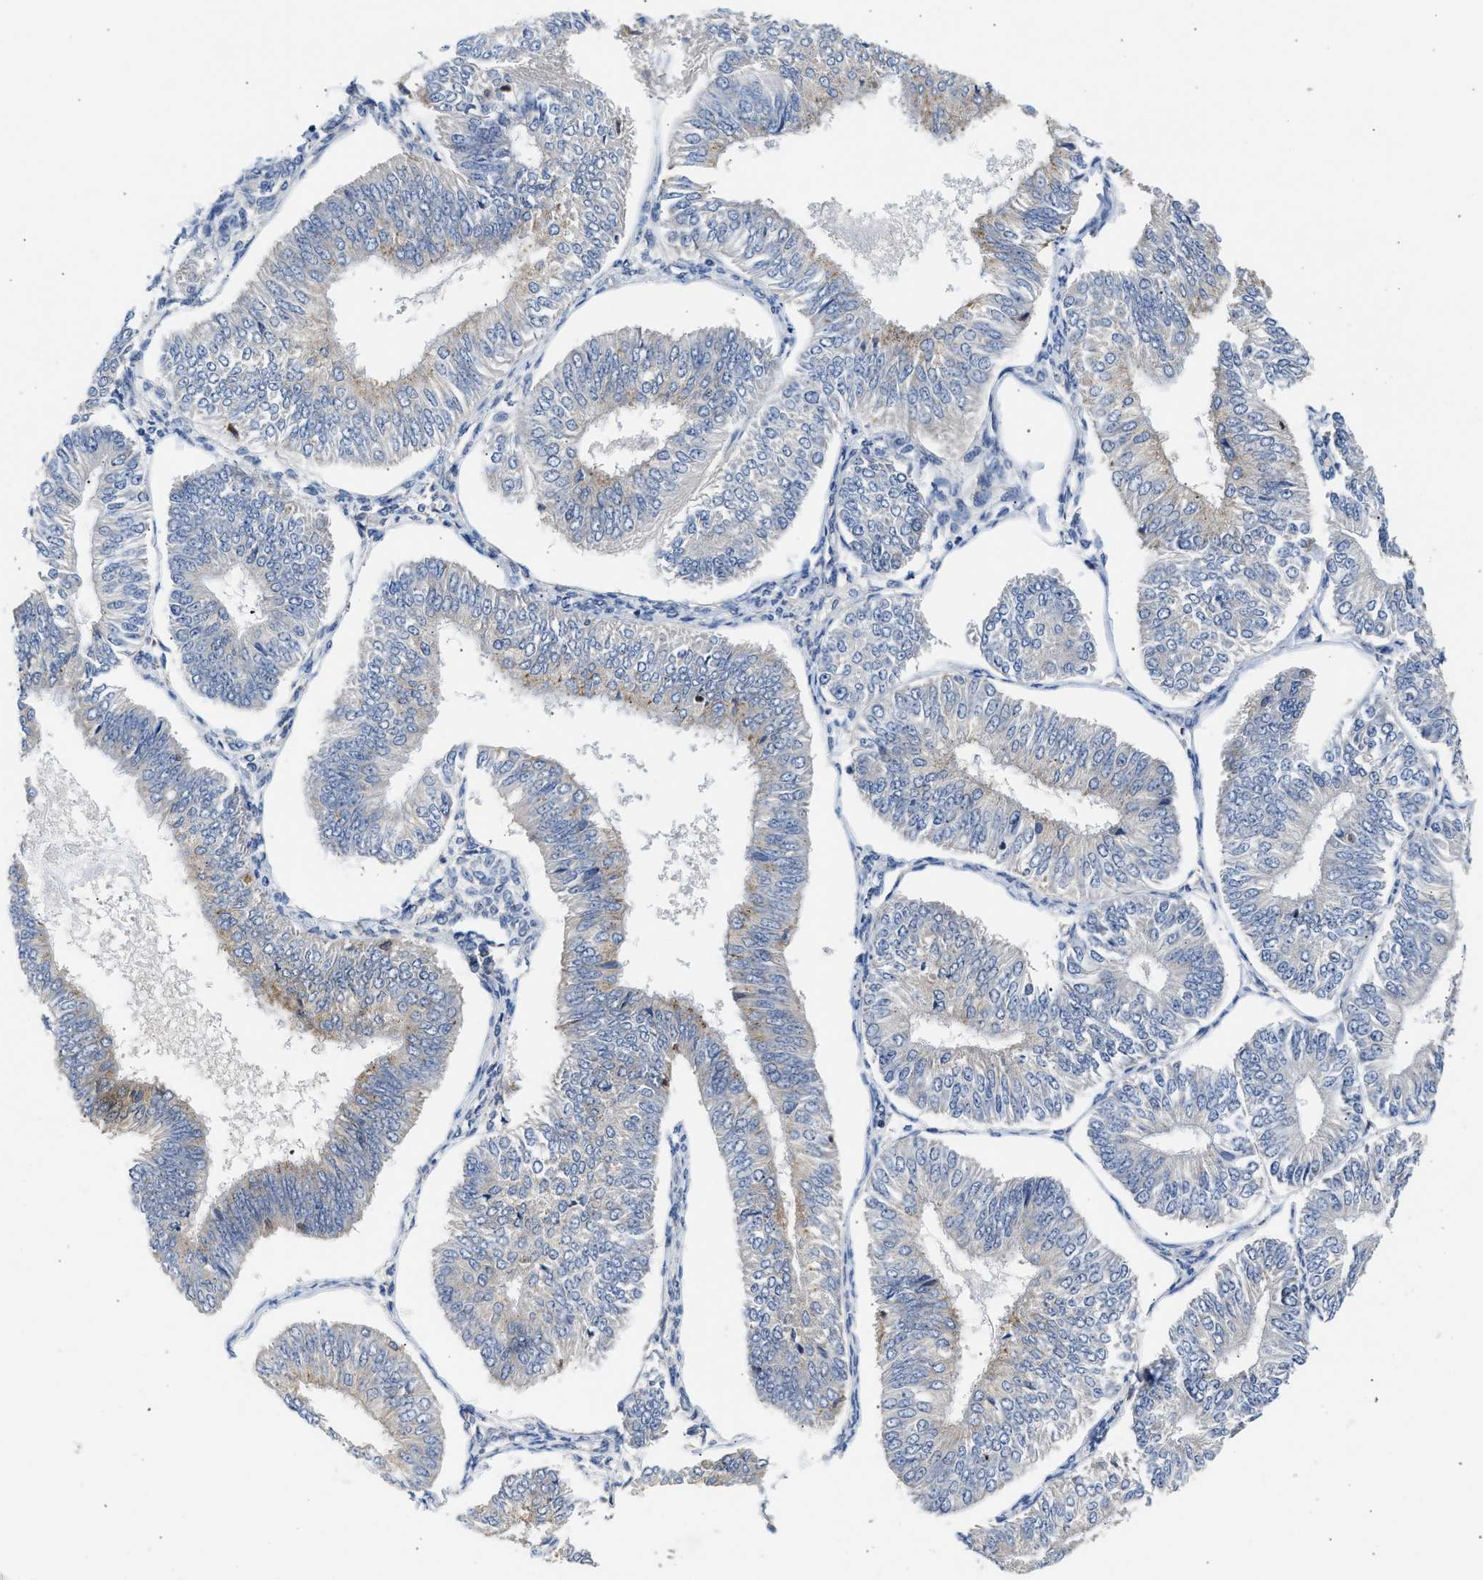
{"staining": {"intensity": "weak", "quantity": "<25%", "location": "cytoplasmic/membranous"}, "tissue": "endometrial cancer", "cell_type": "Tumor cells", "image_type": "cancer", "snomed": [{"axis": "morphology", "description": "Adenocarcinoma, NOS"}, {"axis": "topography", "description": "Endometrium"}], "caption": "This histopathology image is of endometrial cancer (adenocarcinoma) stained with IHC to label a protein in brown with the nuclei are counter-stained blue. There is no expression in tumor cells.", "gene": "RAB31", "patient": {"sex": "female", "age": 58}}